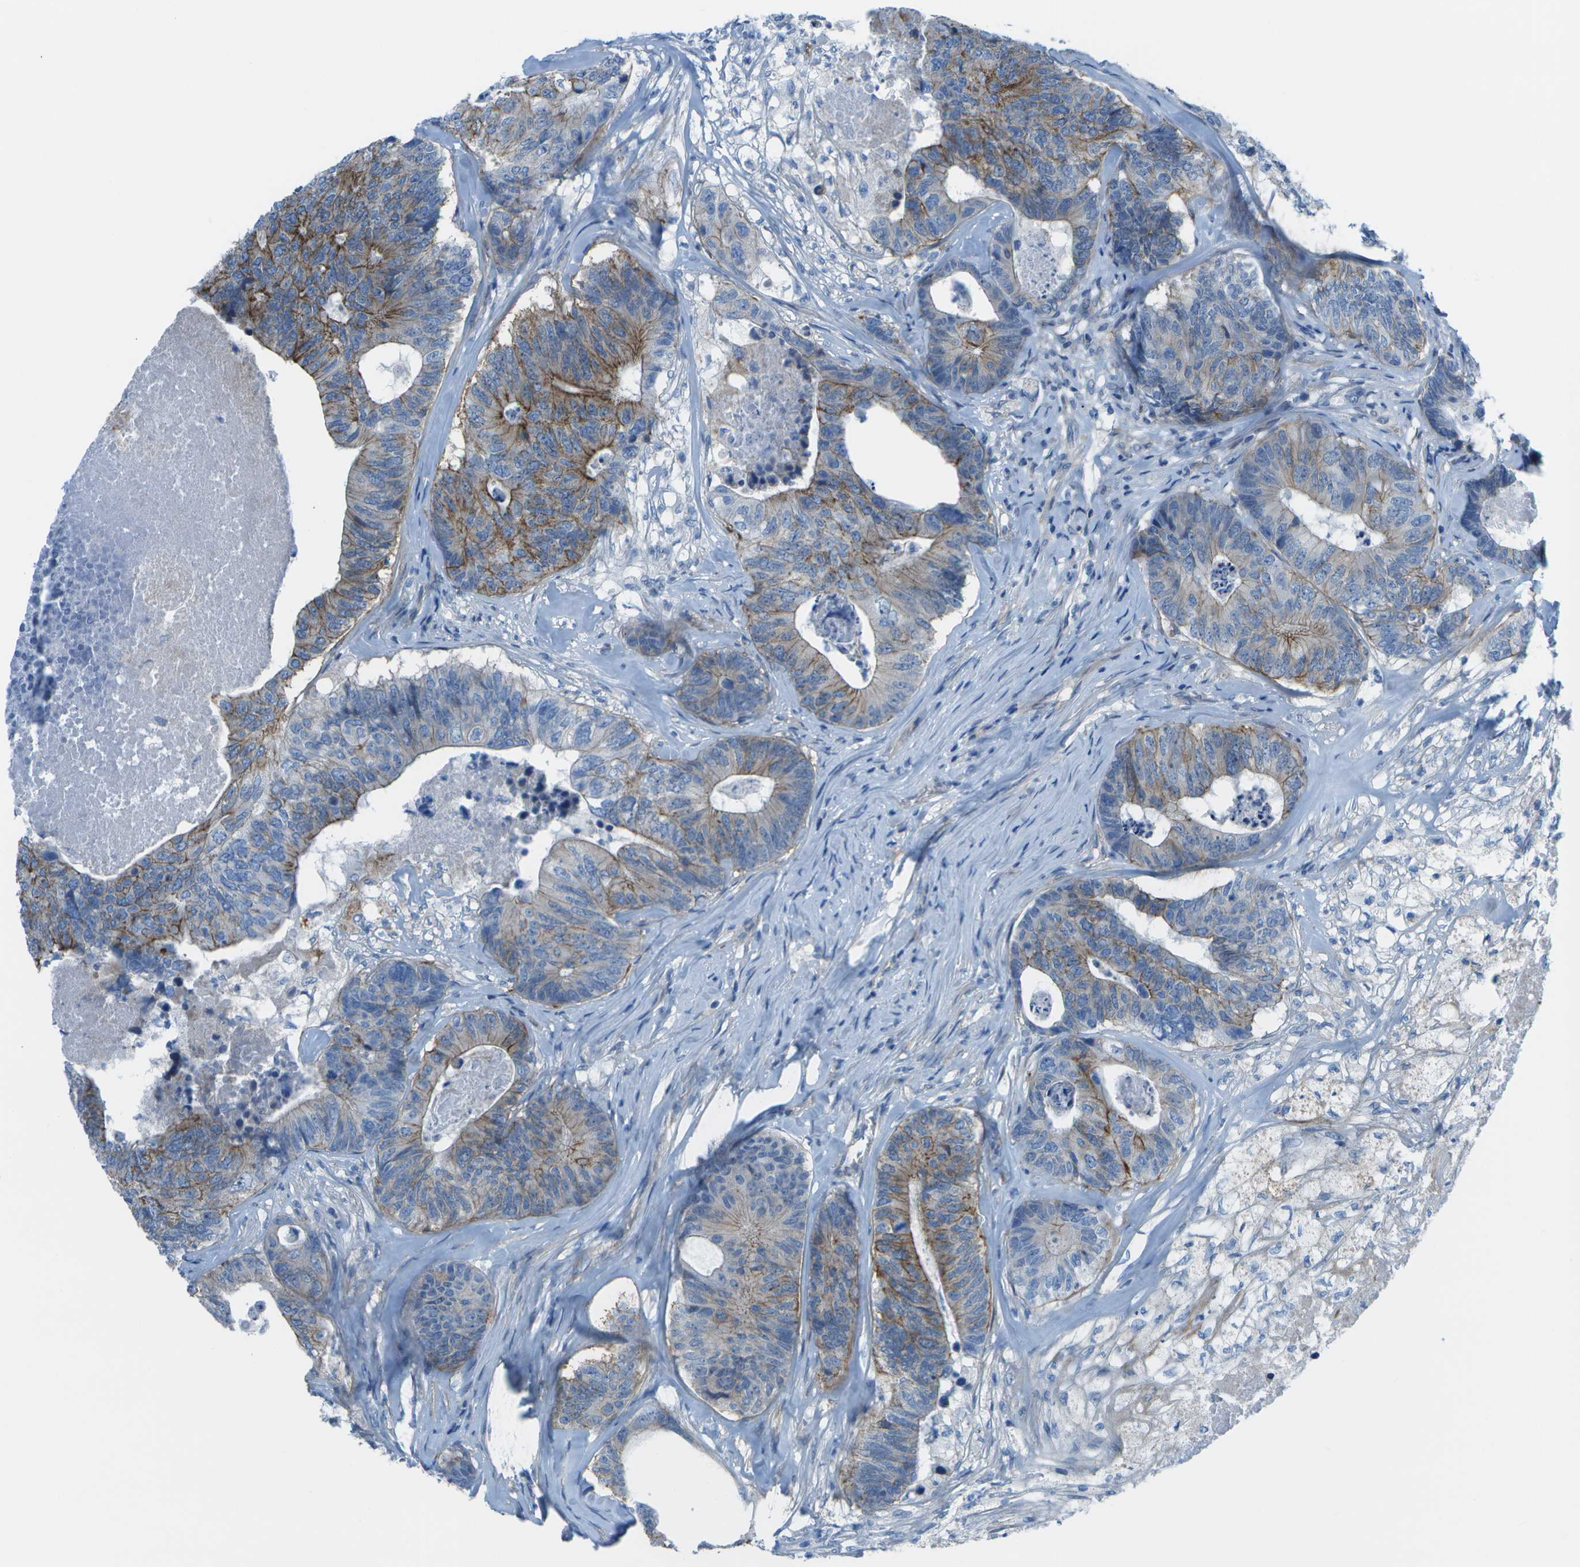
{"staining": {"intensity": "moderate", "quantity": "25%-75%", "location": "cytoplasmic/membranous"}, "tissue": "colorectal cancer", "cell_type": "Tumor cells", "image_type": "cancer", "snomed": [{"axis": "morphology", "description": "Adenocarcinoma, NOS"}, {"axis": "topography", "description": "Colon"}], "caption": "Tumor cells reveal moderate cytoplasmic/membranous positivity in about 25%-75% of cells in colorectal cancer (adenocarcinoma). Using DAB (3,3'-diaminobenzidine) (brown) and hematoxylin (blue) stains, captured at high magnification using brightfield microscopy.", "gene": "SORBS3", "patient": {"sex": "female", "age": 57}}